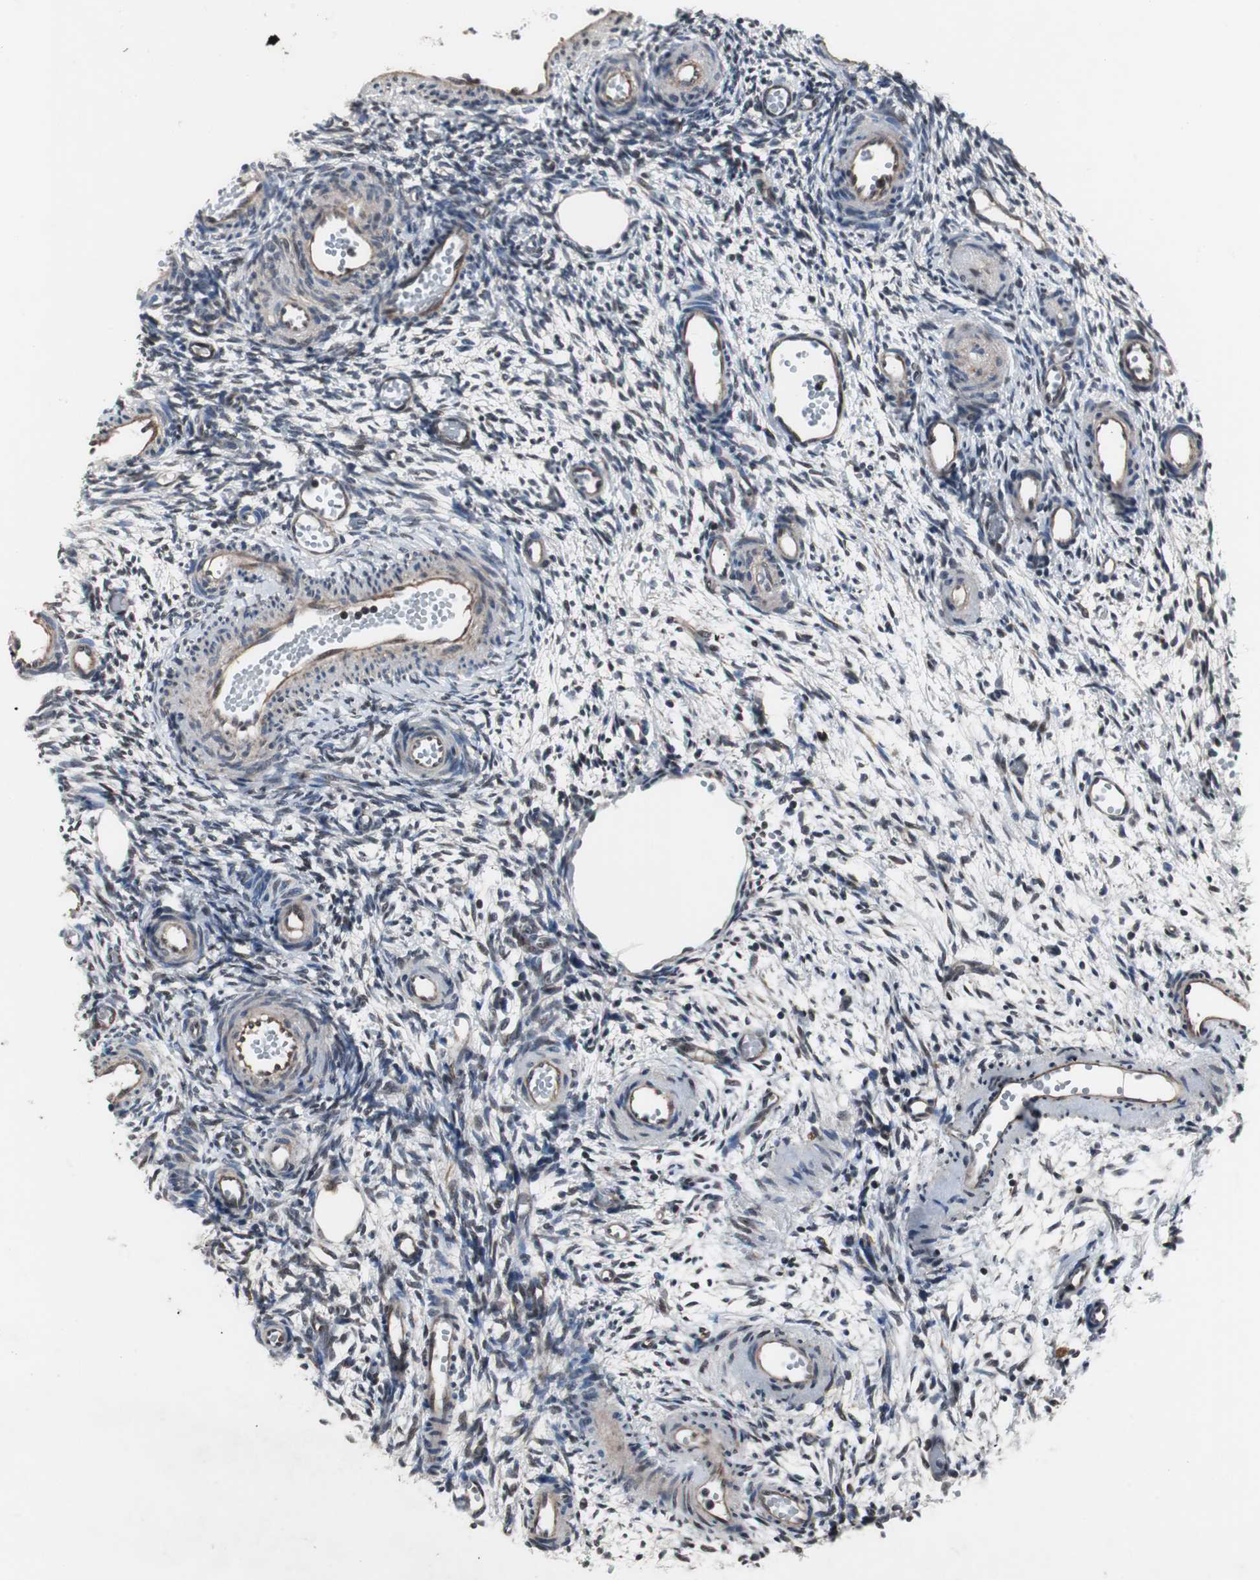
{"staining": {"intensity": "negative", "quantity": "none", "location": "none"}, "tissue": "ovary", "cell_type": "Ovarian stroma cells", "image_type": "normal", "snomed": [{"axis": "morphology", "description": "Normal tissue, NOS"}, {"axis": "topography", "description": "Ovary"}], "caption": "This image is of unremarkable ovary stained with IHC to label a protein in brown with the nuclei are counter-stained blue. There is no positivity in ovarian stroma cells.", "gene": "MRPL40", "patient": {"sex": "female", "age": 35}}